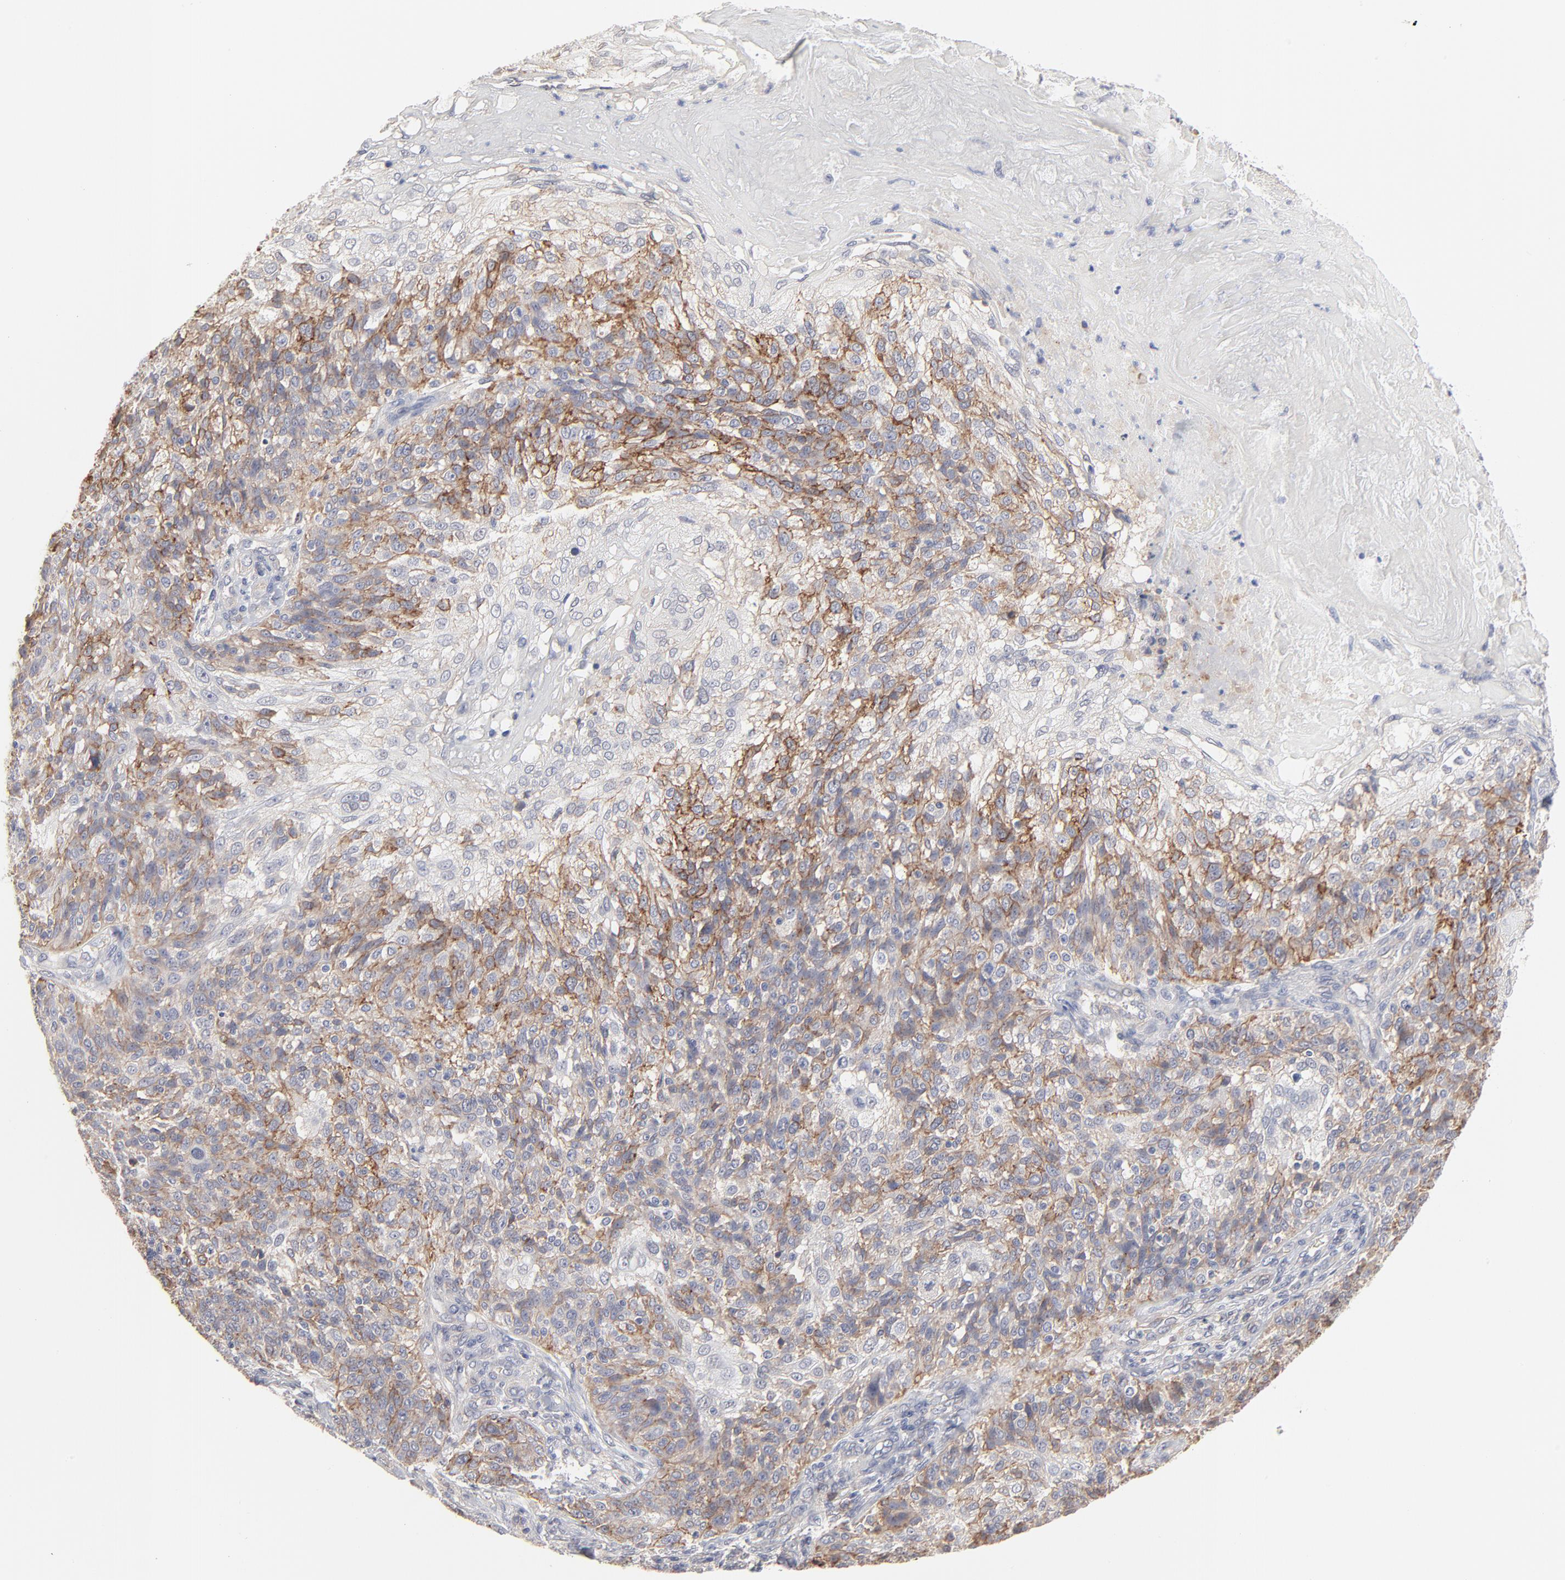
{"staining": {"intensity": "moderate", "quantity": ">75%", "location": "cytoplasmic/membranous"}, "tissue": "skin cancer", "cell_type": "Tumor cells", "image_type": "cancer", "snomed": [{"axis": "morphology", "description": "Normal tissue, NOS"}, {"axis": "morphology", "description": "Squamous cell carcinoma, NOS"}, {"axis": "topography", "description": "Skin"}], "caption": "Moderate cytoplasmic/membranous protein positivity is identified in about >75% of tumor cells in skin cancer.", "gene": "SLC16A1", "patient": {"sex": "female", "age": 83}}